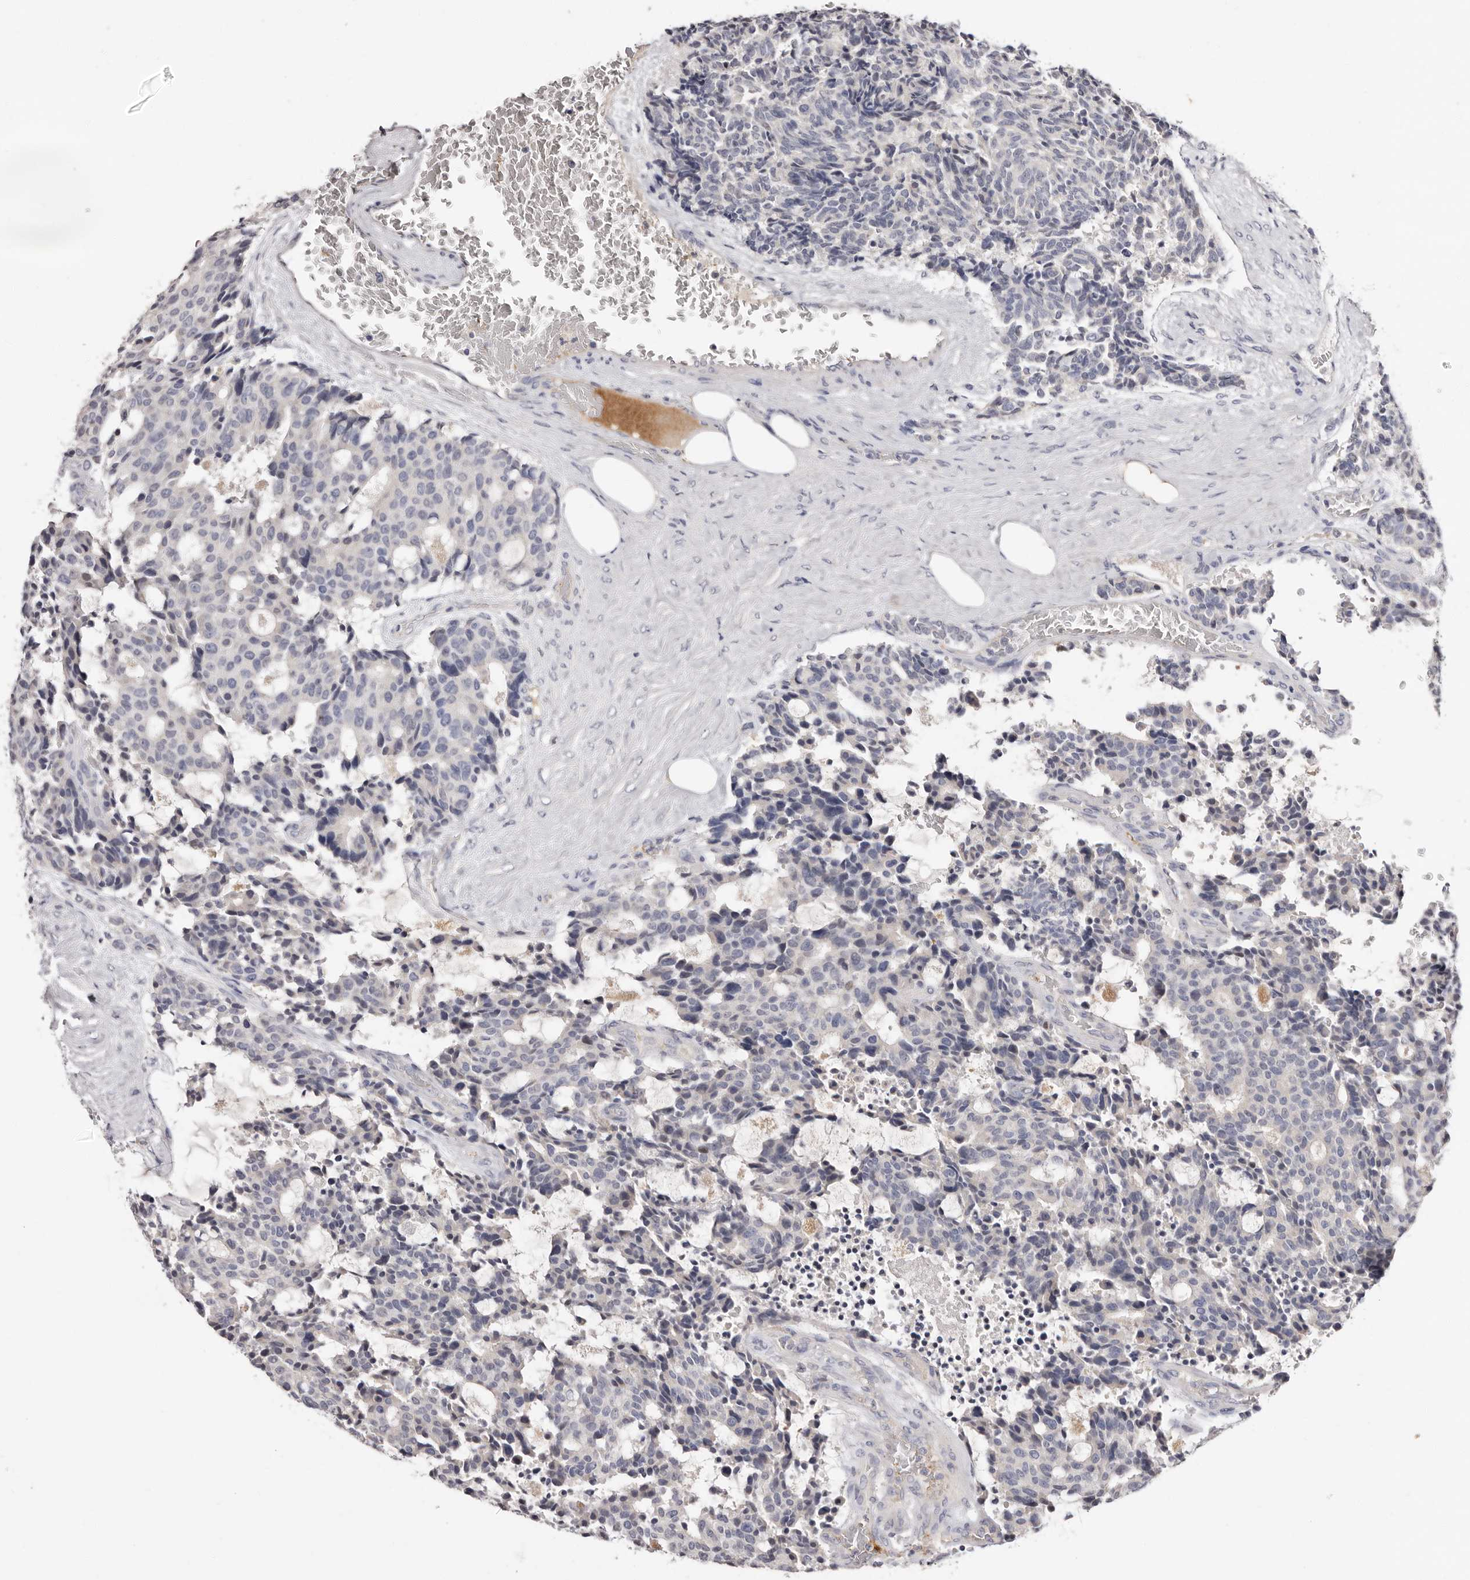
{"staining": {"intensity": "negative", "quantity": "none", "location": "none"}, "tissue": "carcinoid", "cell_type": "Tumor cells", "image_type": "cancer", "snomed": [{"axis": "morphology", "description": "Carcinoid, malignant, NOS"}, {"axis": "topography", "description": "Pancreas"}], "caption": "Tumor cells show no significant expression in carcinoid. The staining is performed using DAB (3,3'-diaminobenzidine) brown chromogen with nuclei counter-stained in using hematoxylin.", "gene": "LMLN", "patient": {"sex": "female", "age": 54}}